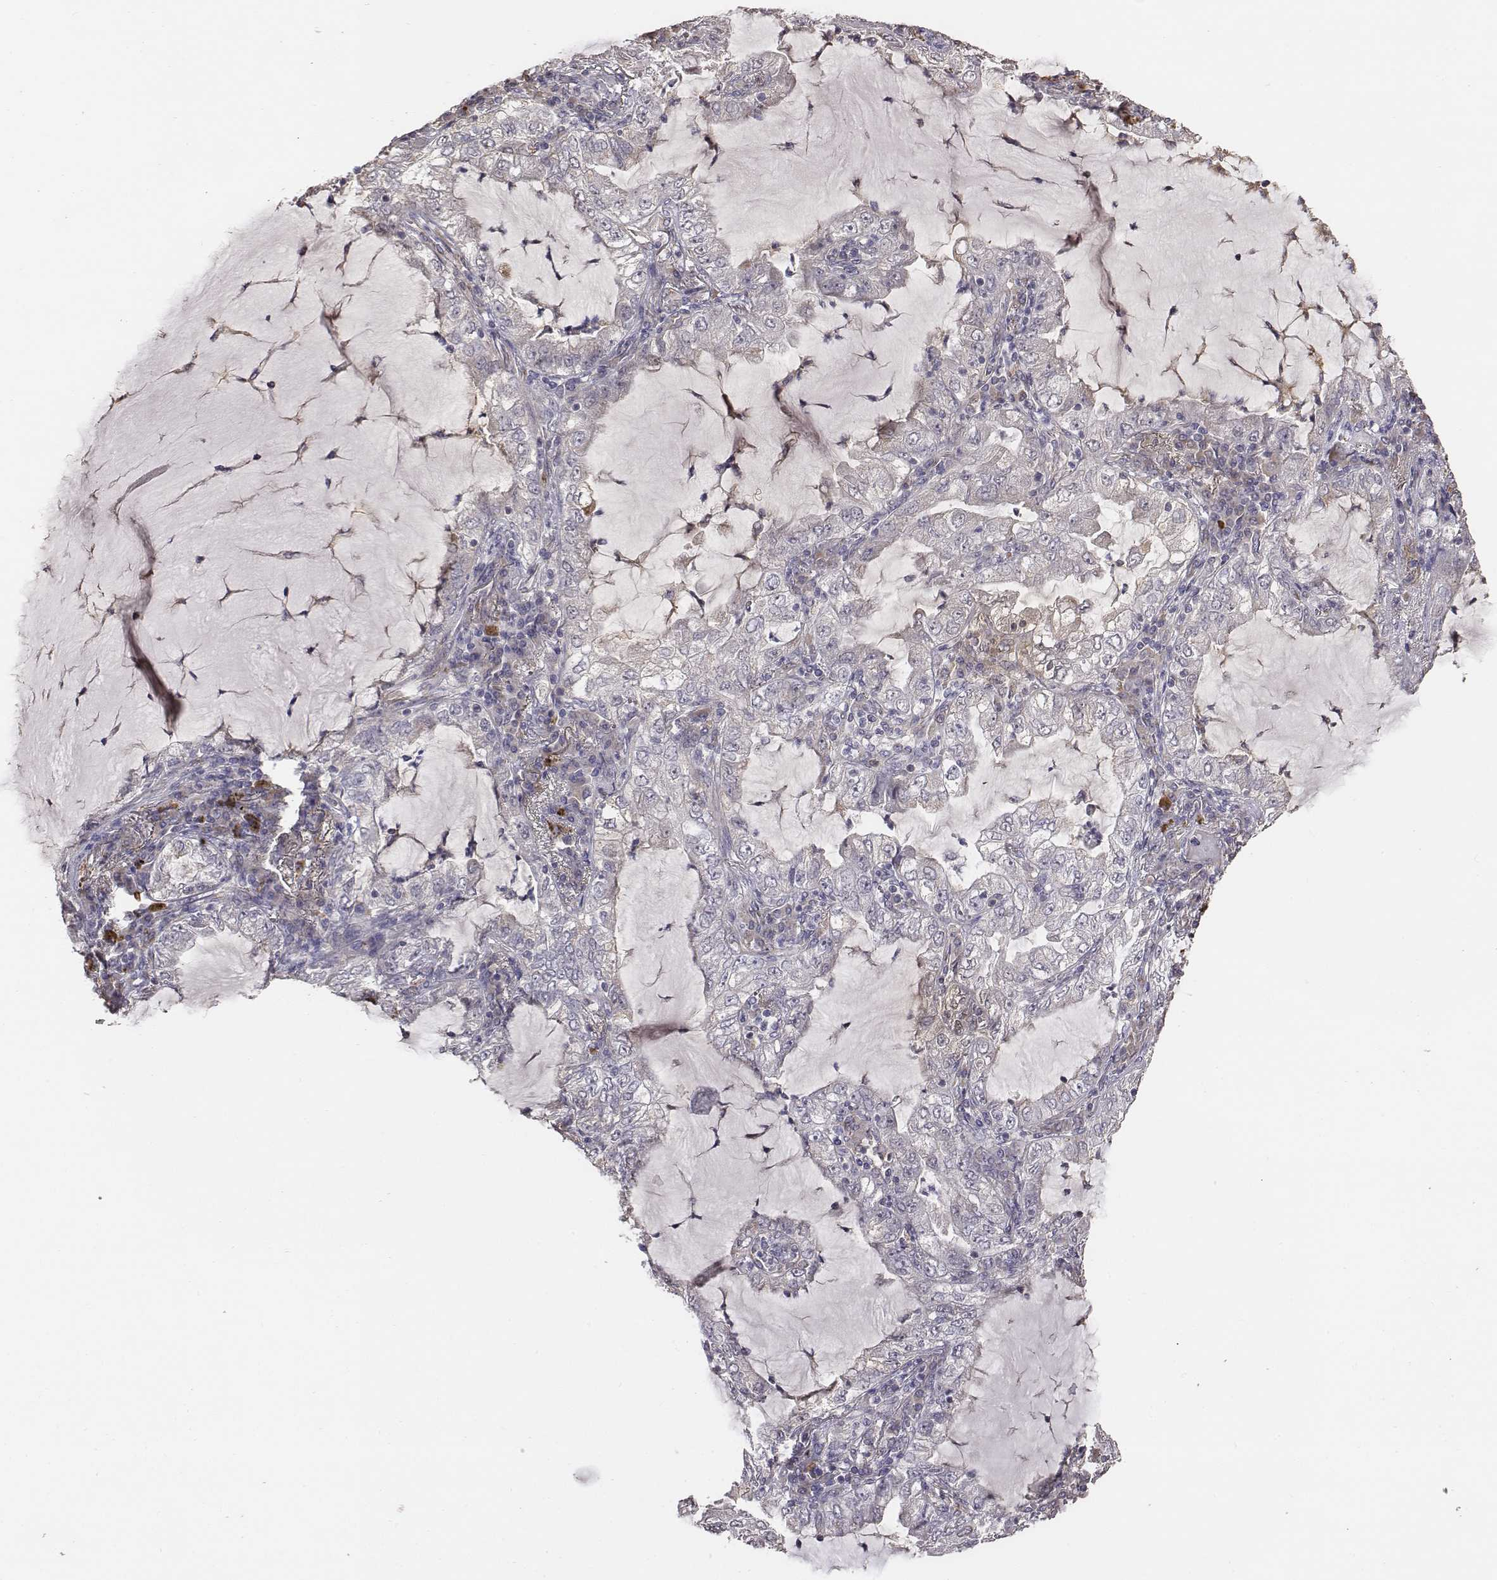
{"staining": {"intensity": "negative", "quantity": "none", "location": "none"}, "tissue": "lung cancer", "cell_type": "Tumor cells", "image_type": "cancer", "snomed": [{"axis": "morphology", "description": "Adenocarcinoma, NOS"}, {"axis": "topography", "description": "Lung"}], "caption": "IHC micrograph of lung cancer stained for a protein (brown), which reveals no expression in tumor cells.", "gene": "AP1B1", "patient": {"sex": "female", "age": 73}}